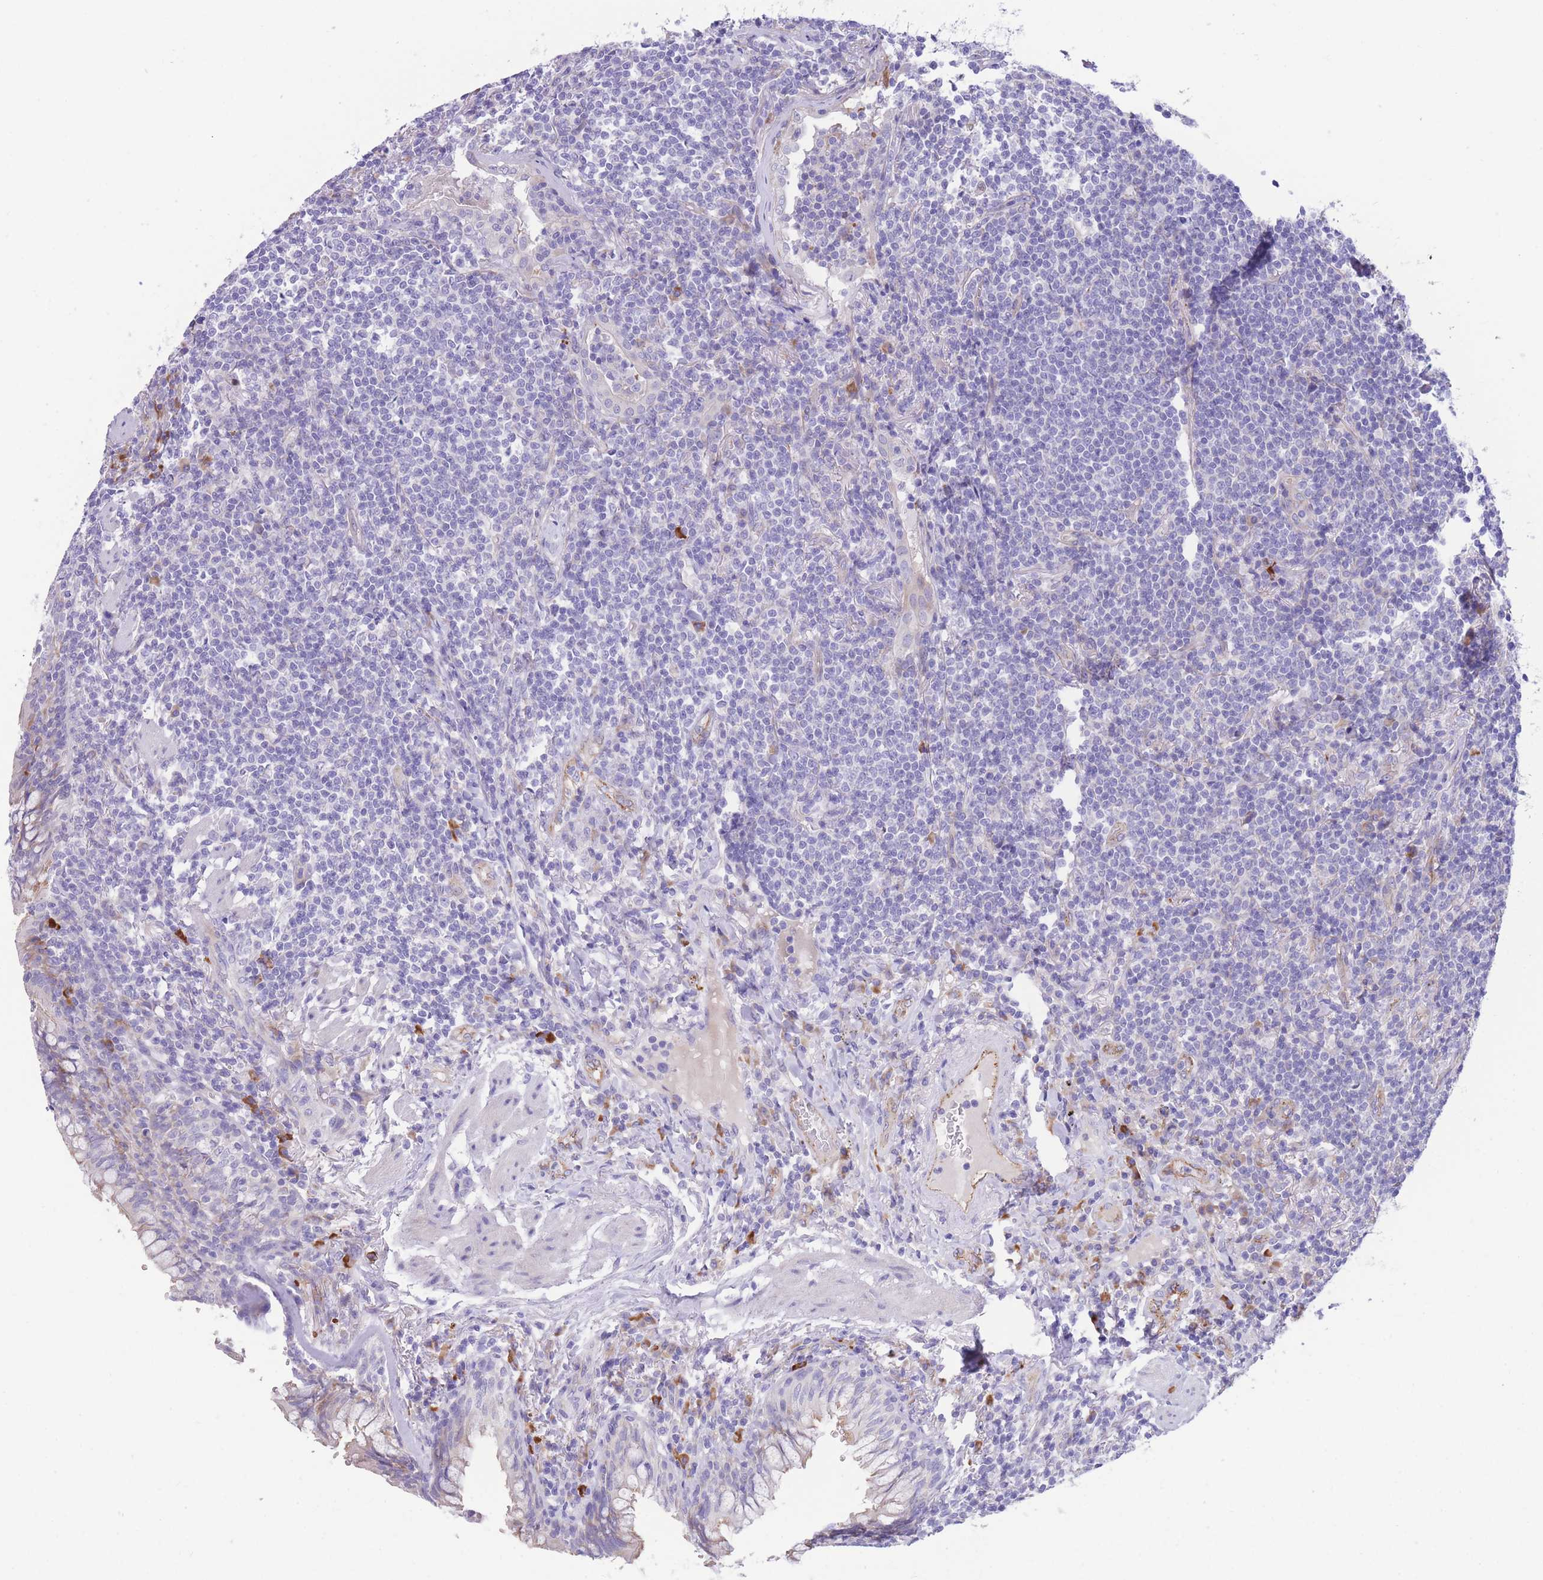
{"staining": {"intensity": "negative", "quantity": "none", "location": "none"}, "tissue": "lymphoma", "cell_type": "Tumor cells", "image_type": "cancer", "snomed": [{"axis": "morphology", "description": "Malignant lymphoma, non-Hodgkin's type, Low grade"}, {"axis": "topography", "description": "Lung"}], "caption": "The micrograph shows no significant expression in tumor cells of malignant lymphoma, non-Hodgkin's type (low-grade). (DAB (3,3'-diaminobenzidine) immunohistochemistry visualized using brightfield microscopy, high magnification).", "gene": "DET1", "patient": {"sex": "female", "age": 71}}